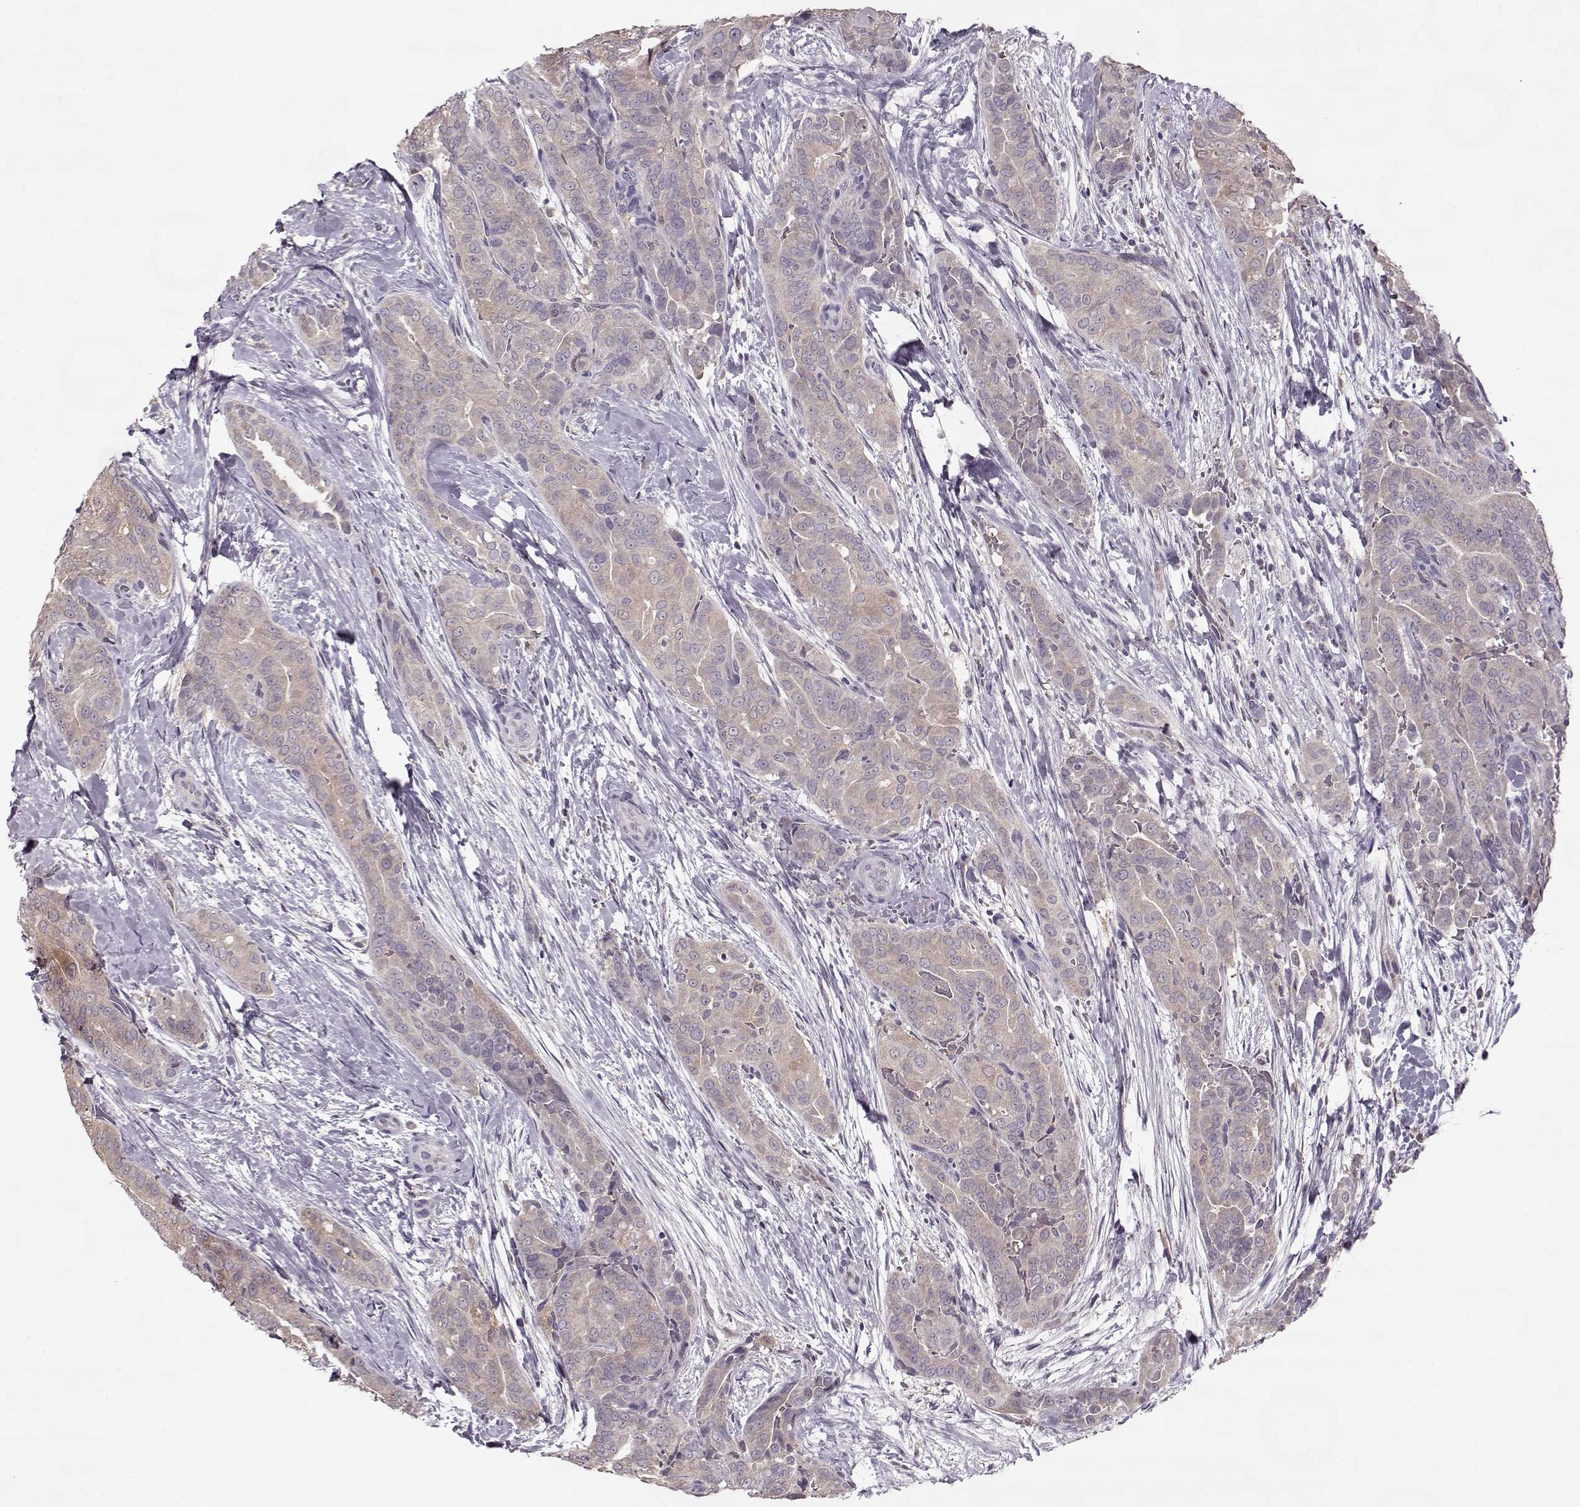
{"staining": {"intensity": "weak", "quantity": ">75%", "location": "cytoplasmic/membranous"}, "tissue": "thyroid cancer", "cell_type": "Tumor cells", "image_type": "cancer", "snomed": [{"axis": "morphology", "description": "Papillary adenocarcinoma, NOS"}, {"axis": "topography", "description": "Thyroid gland"}], "caption": "Thyroid cancer stained with DAB immunohistochemistry (IHC) exhibits low levels of weak cytoplasmic/membranous staining in approximately >75% of tumor cells.", "gene": "ACOT11", "patient": {"sex": "male", "age": 61}}